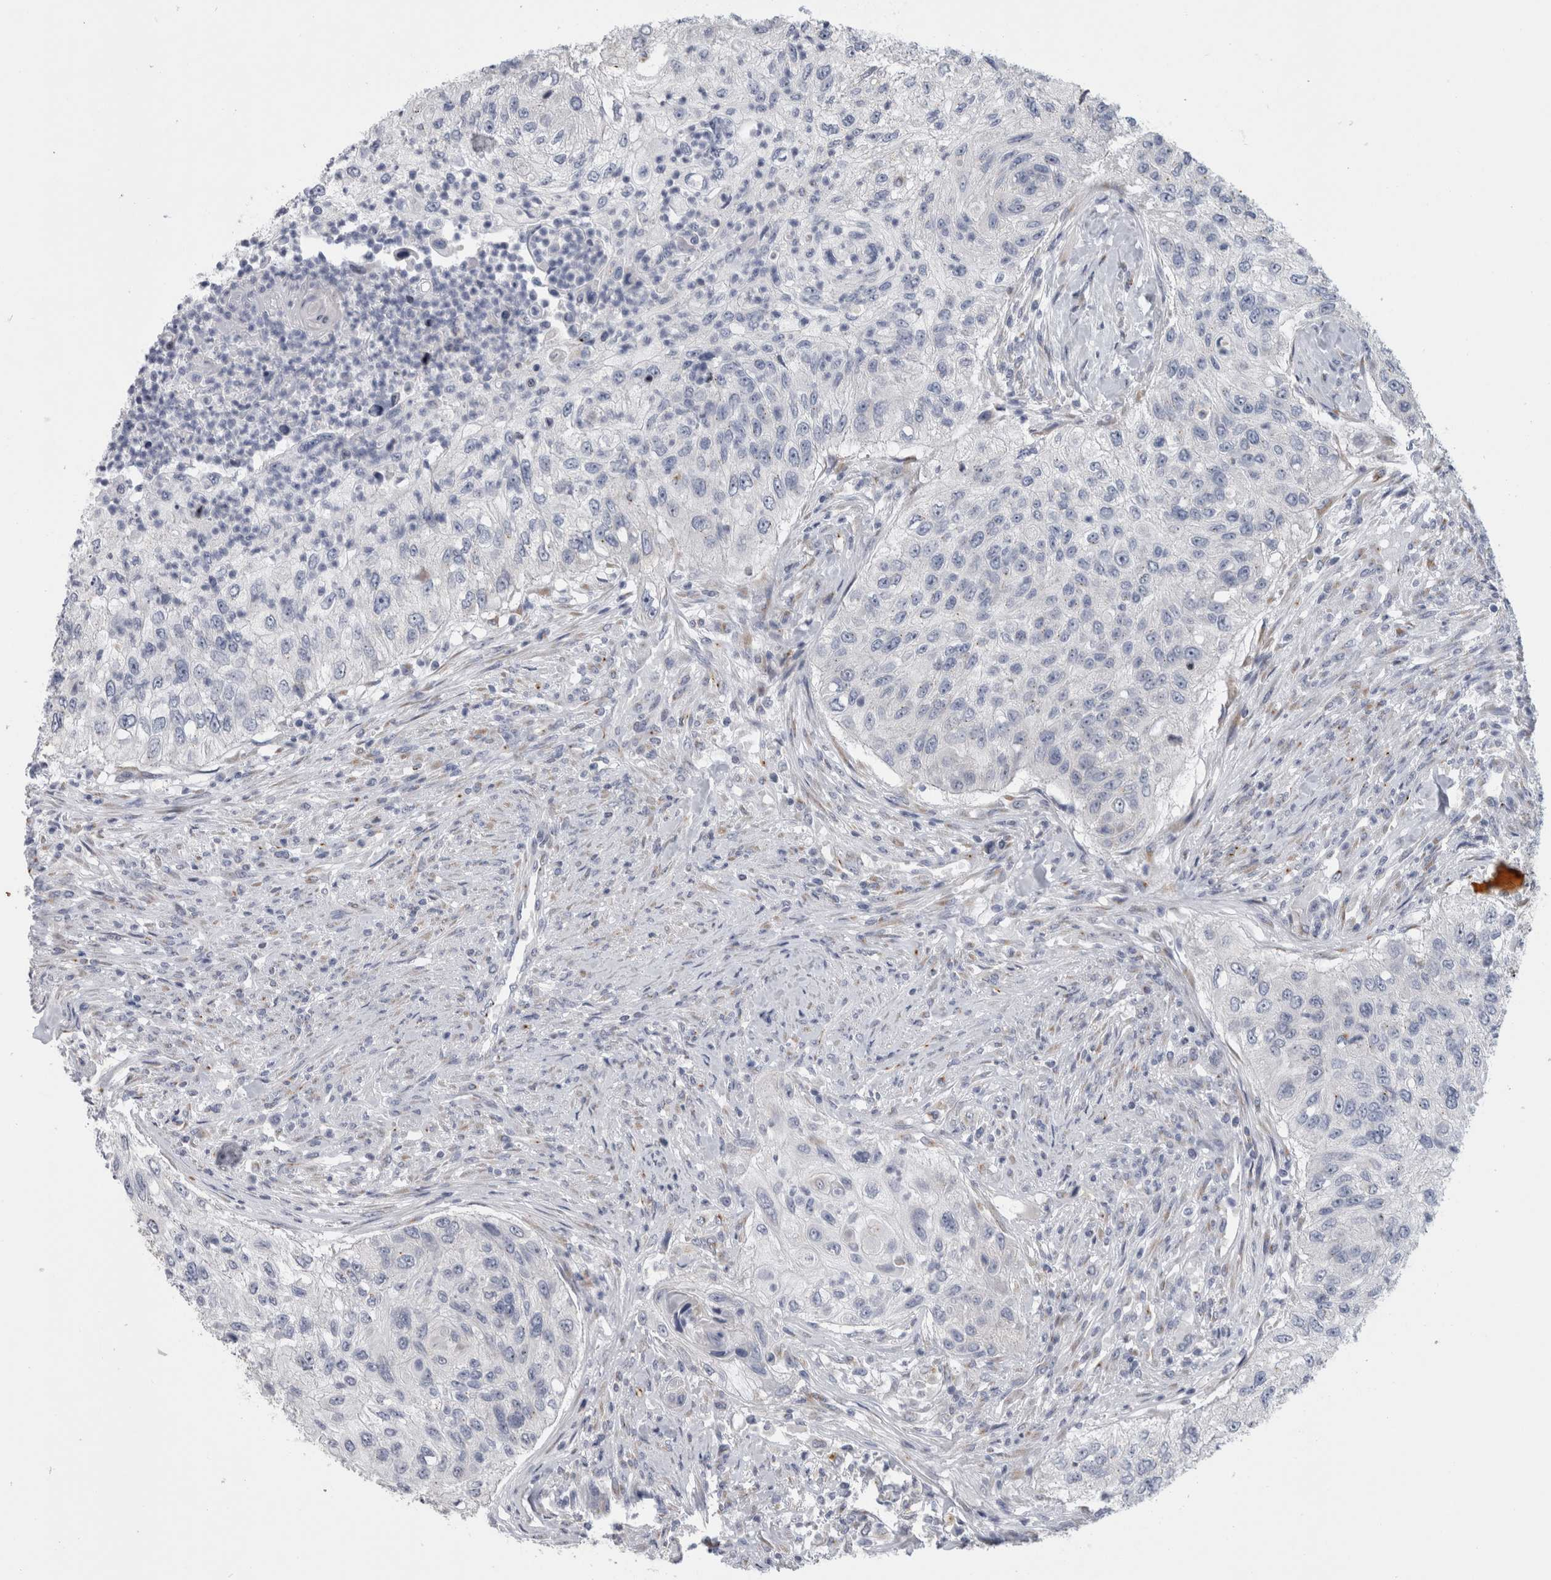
{"staining": {"intensity": "negative", "quantity": "none", "location": "none"}, "tissue": "urothelial cancer", "cell_type": "Tumor cells", "image_type": "cancer", "snomed": [{"axis": "morphology", "description": "Urothelial carcinoma, High grade"}, {"axis": "topography", "description": "Urinary bladder"}], "caption": "This is a image of IHC staining of urothelial cancer, which shows no staining in tumor cells.", "gene": "AKAP9", "patient": {"sex": "female", "age": 60}}